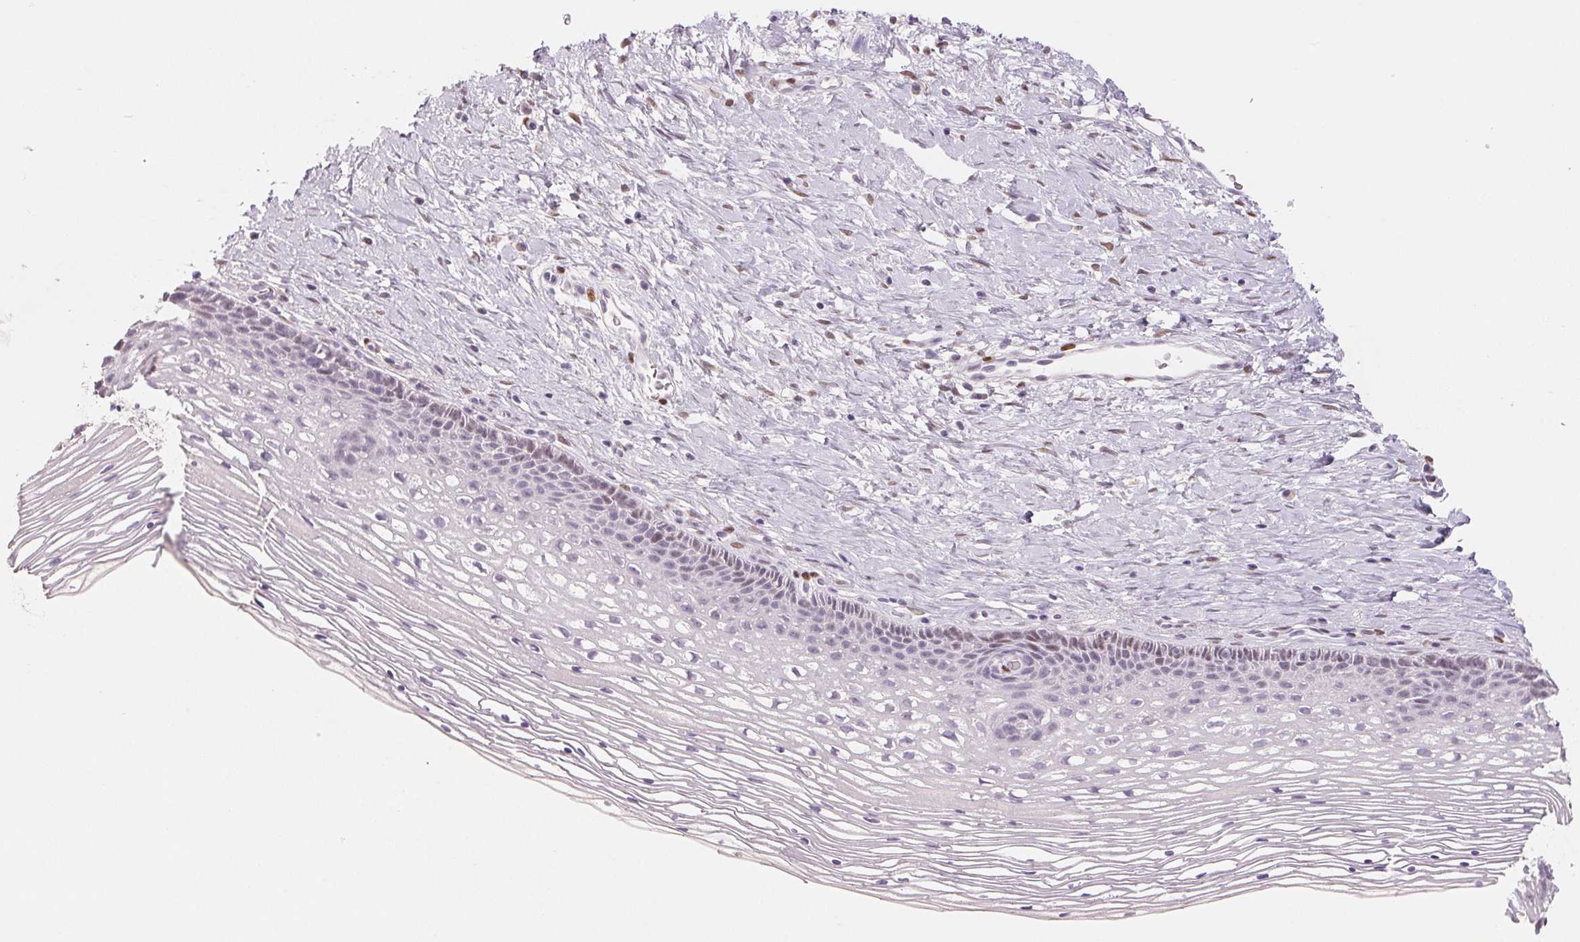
{"staining": {"intensity": "negative", "quantity": "none", "location": "none"}, "tissue": "cervix", "cell_type": "Glandular cells", "image_type": "normal", "snomed": [{"axis": "morphology", "description": "Normal tissue, NOS"}, {"axis": "topography", "description": "Cervix"}], "caption": "IHC micrograph of unremarkable cervix stained for a protein (brown), which shows no positivity in glandular cells. (DAB (3,3'-diaminobenzidine) IHC visualized using brightfield microscopy, high magnification).", "gene": "SMARCD3", "patient": {"sex": "female", "age": 34}}